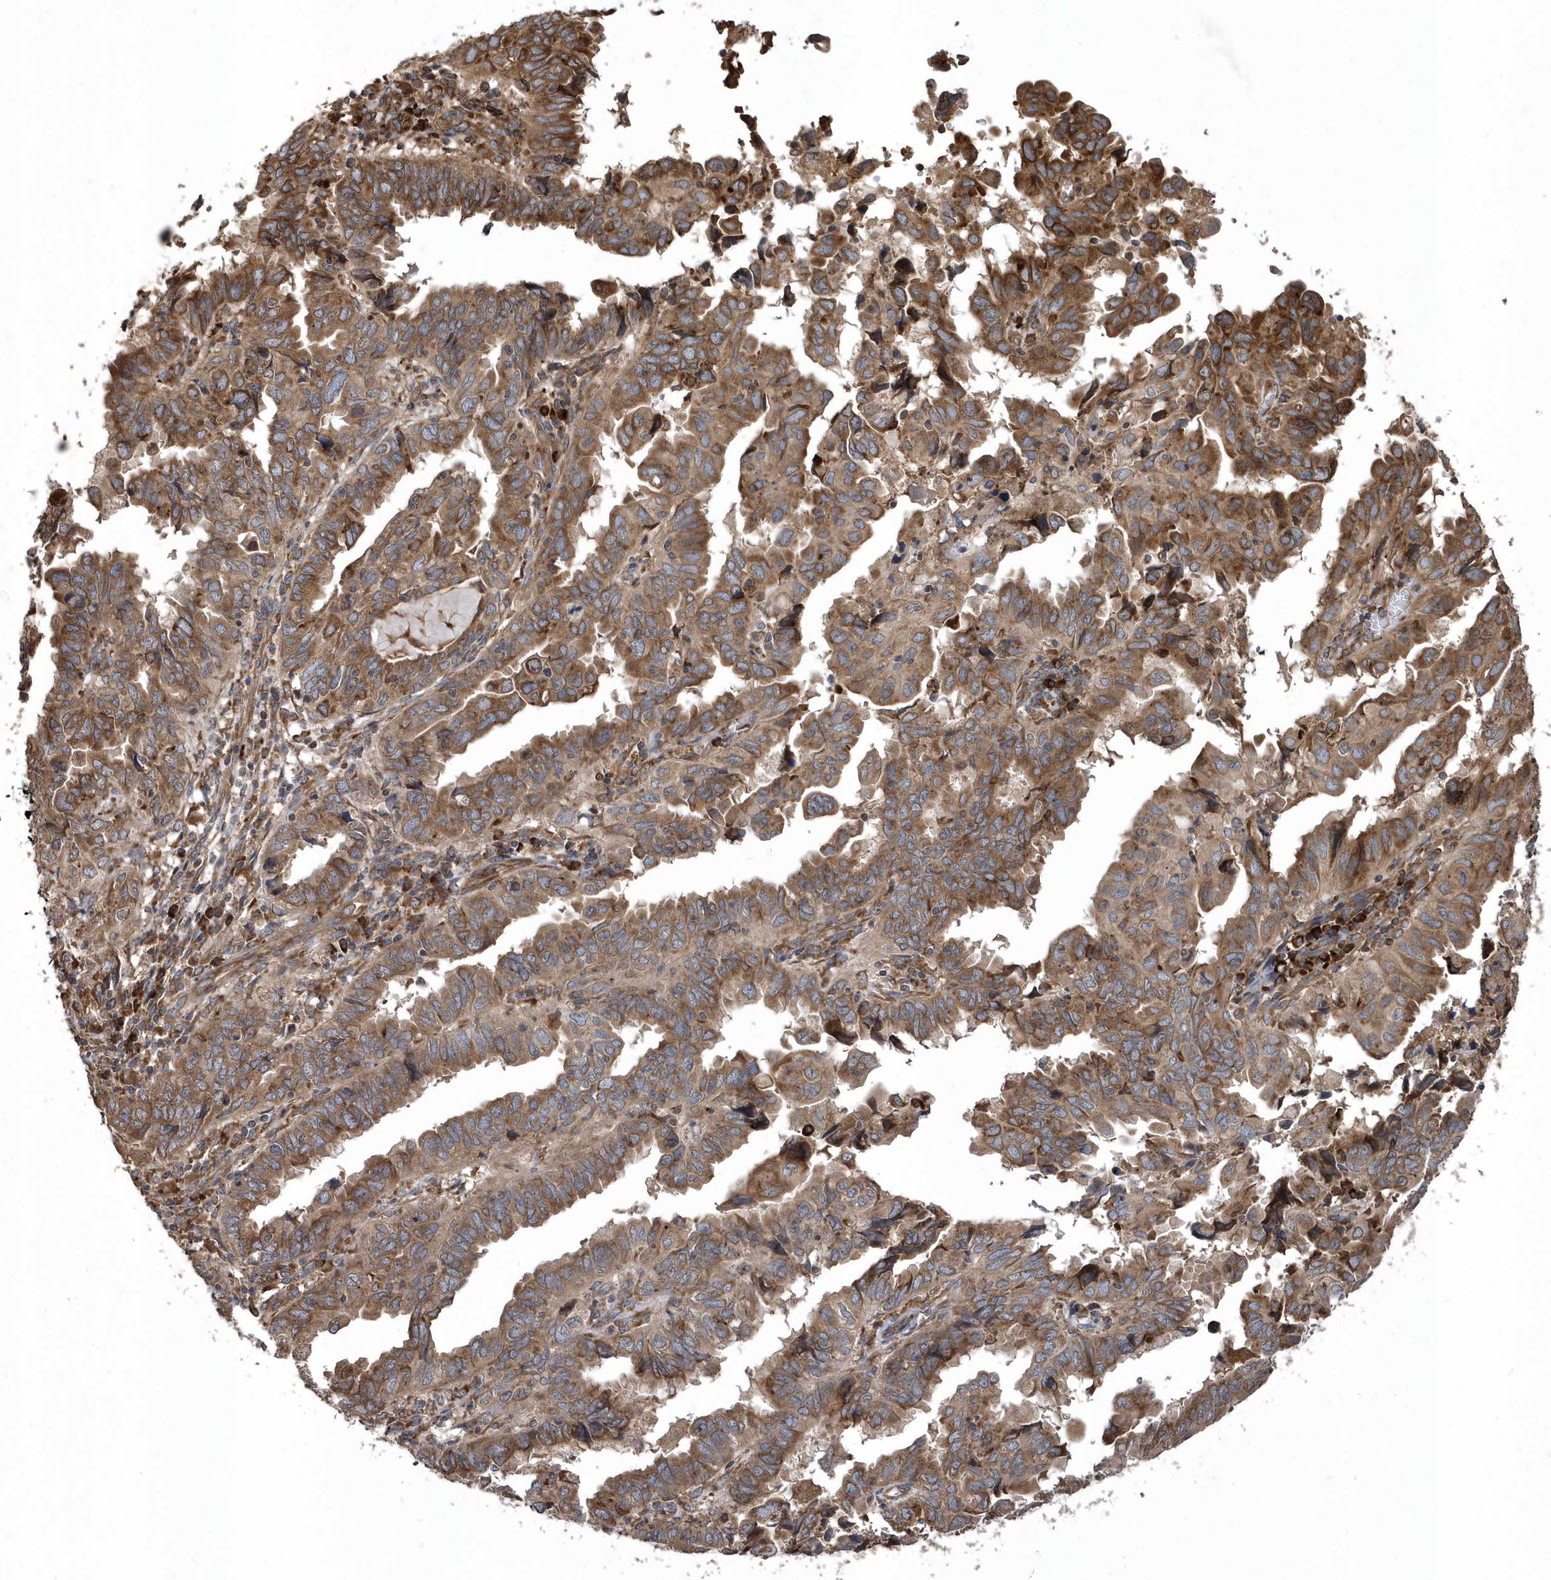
{"staining": {"intensity": "moderate", "quantity": ">75%", "location": "cytoplasmic/membranous"}, "tissue": "endometrial cancer", "cell_type": "Tumor cells", "image_type": "cancer", "snomed": [{"axis": "morphology", "description": "Adenocarcinoma, NOS"}, {"axis": "topography", "description": "Uterus"}], "caption": "DAB (3,3'-diaminobenzidine) immunohistochemical staining of endometrial cancer (adenocarcinoma) displays moderate cytoplasmic/membranous protein staining in approximately >75% of tumor cells. The staining was performed using DAB (3,3'-diaminobenzidine), with brown indicating positive protein expression. Nuclei are stained blue with hematoxylin.", "gene": "WASHC5", "patient": {"sex": "female", "age": 77}}